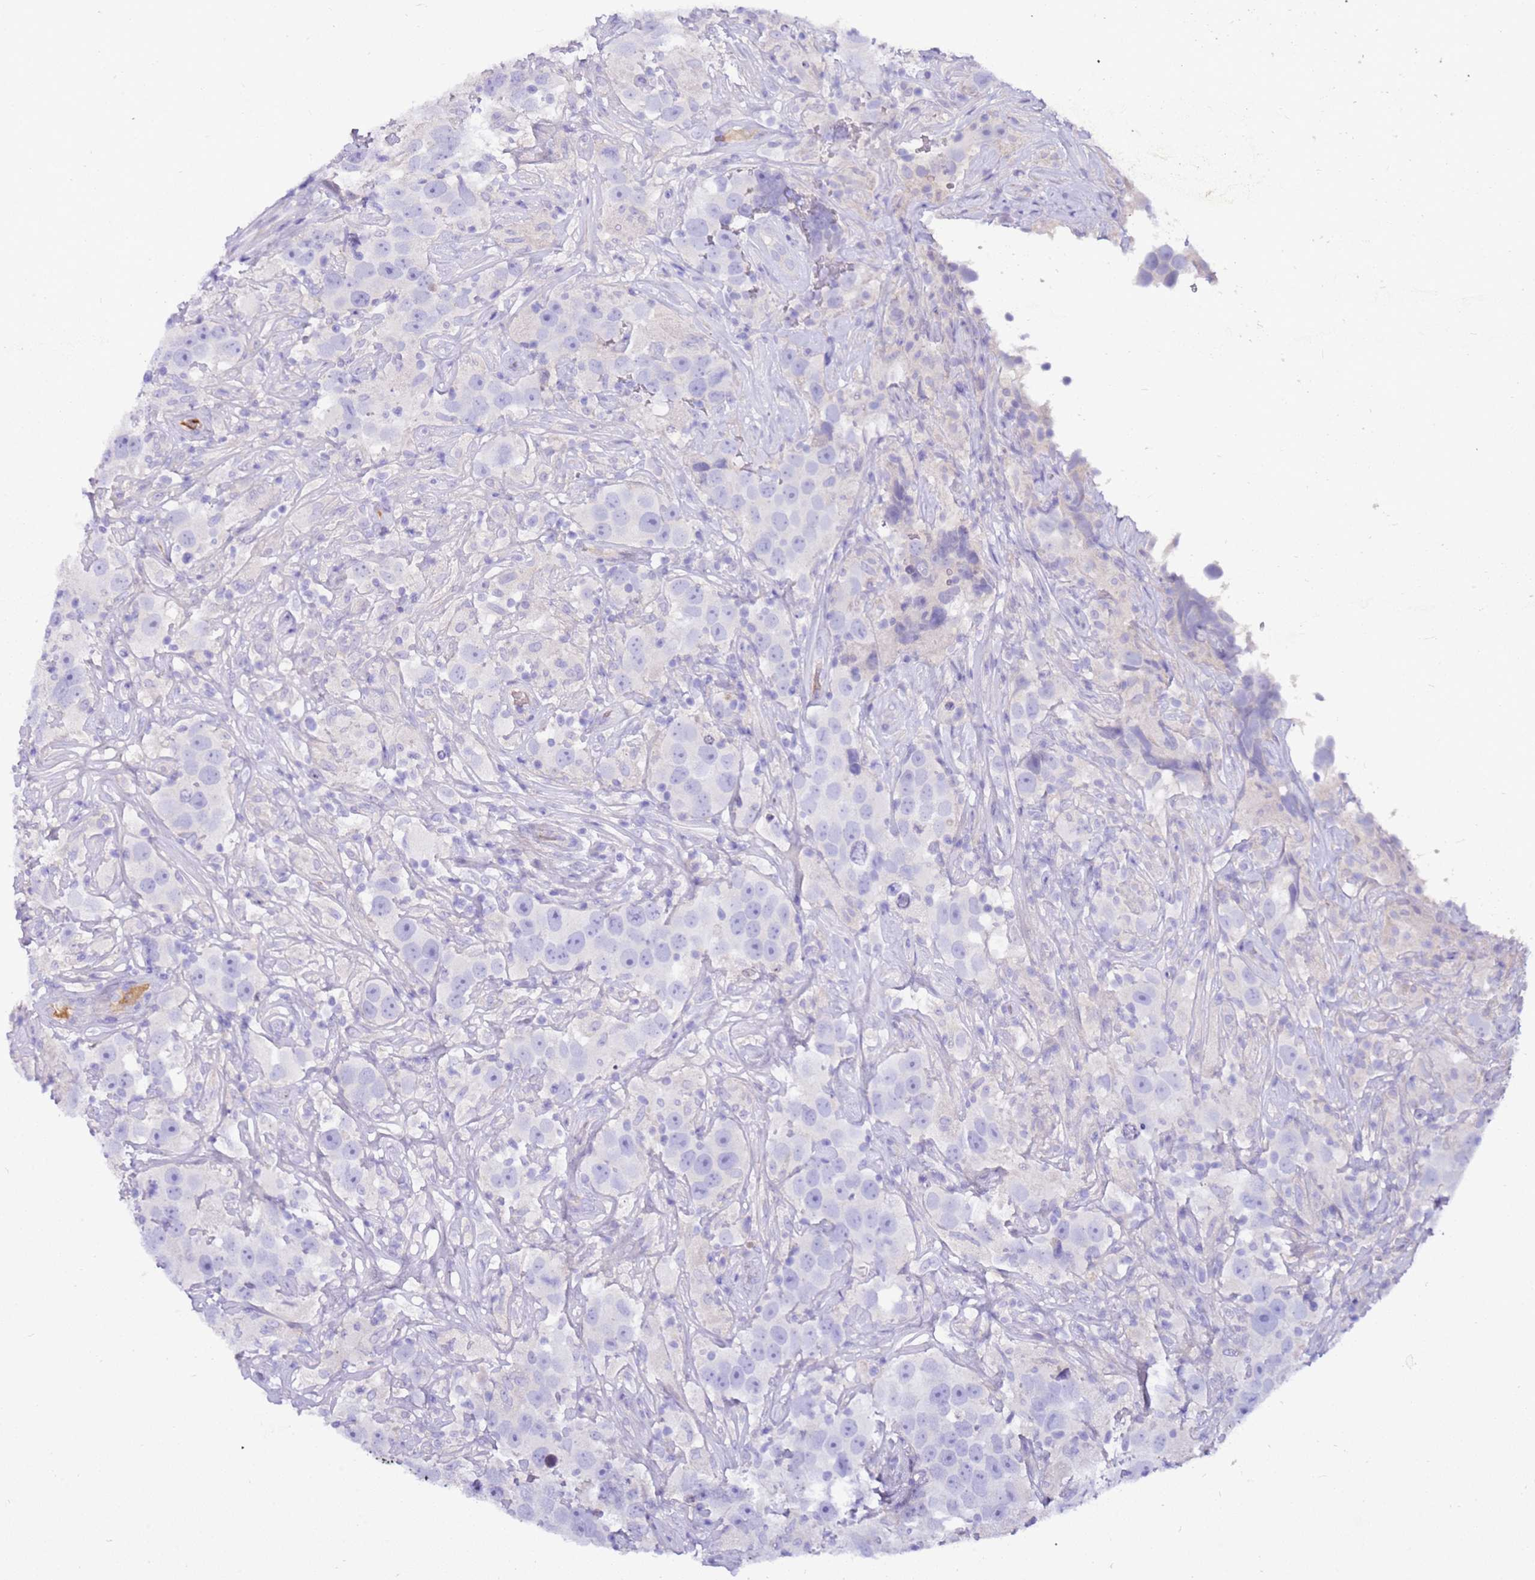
{"staining": {"intensity": "negative", "quantity": "none", "location": "none"}, "tissue": "testis cancer", "cell_type": "Tumor cells", "image_type": "cancer", "snomed": [{"axis": "morphology", "description": "Seminoma, NOS"}, {"axis": "topography", "description": "Testis"}], "caption": "Human testis cancer (seminoma) stained for a protein using IHC demonstrates no expression in tumor cells.", "gene": "DCDC2B", "patient": {"sex": "male", "age": 49}}